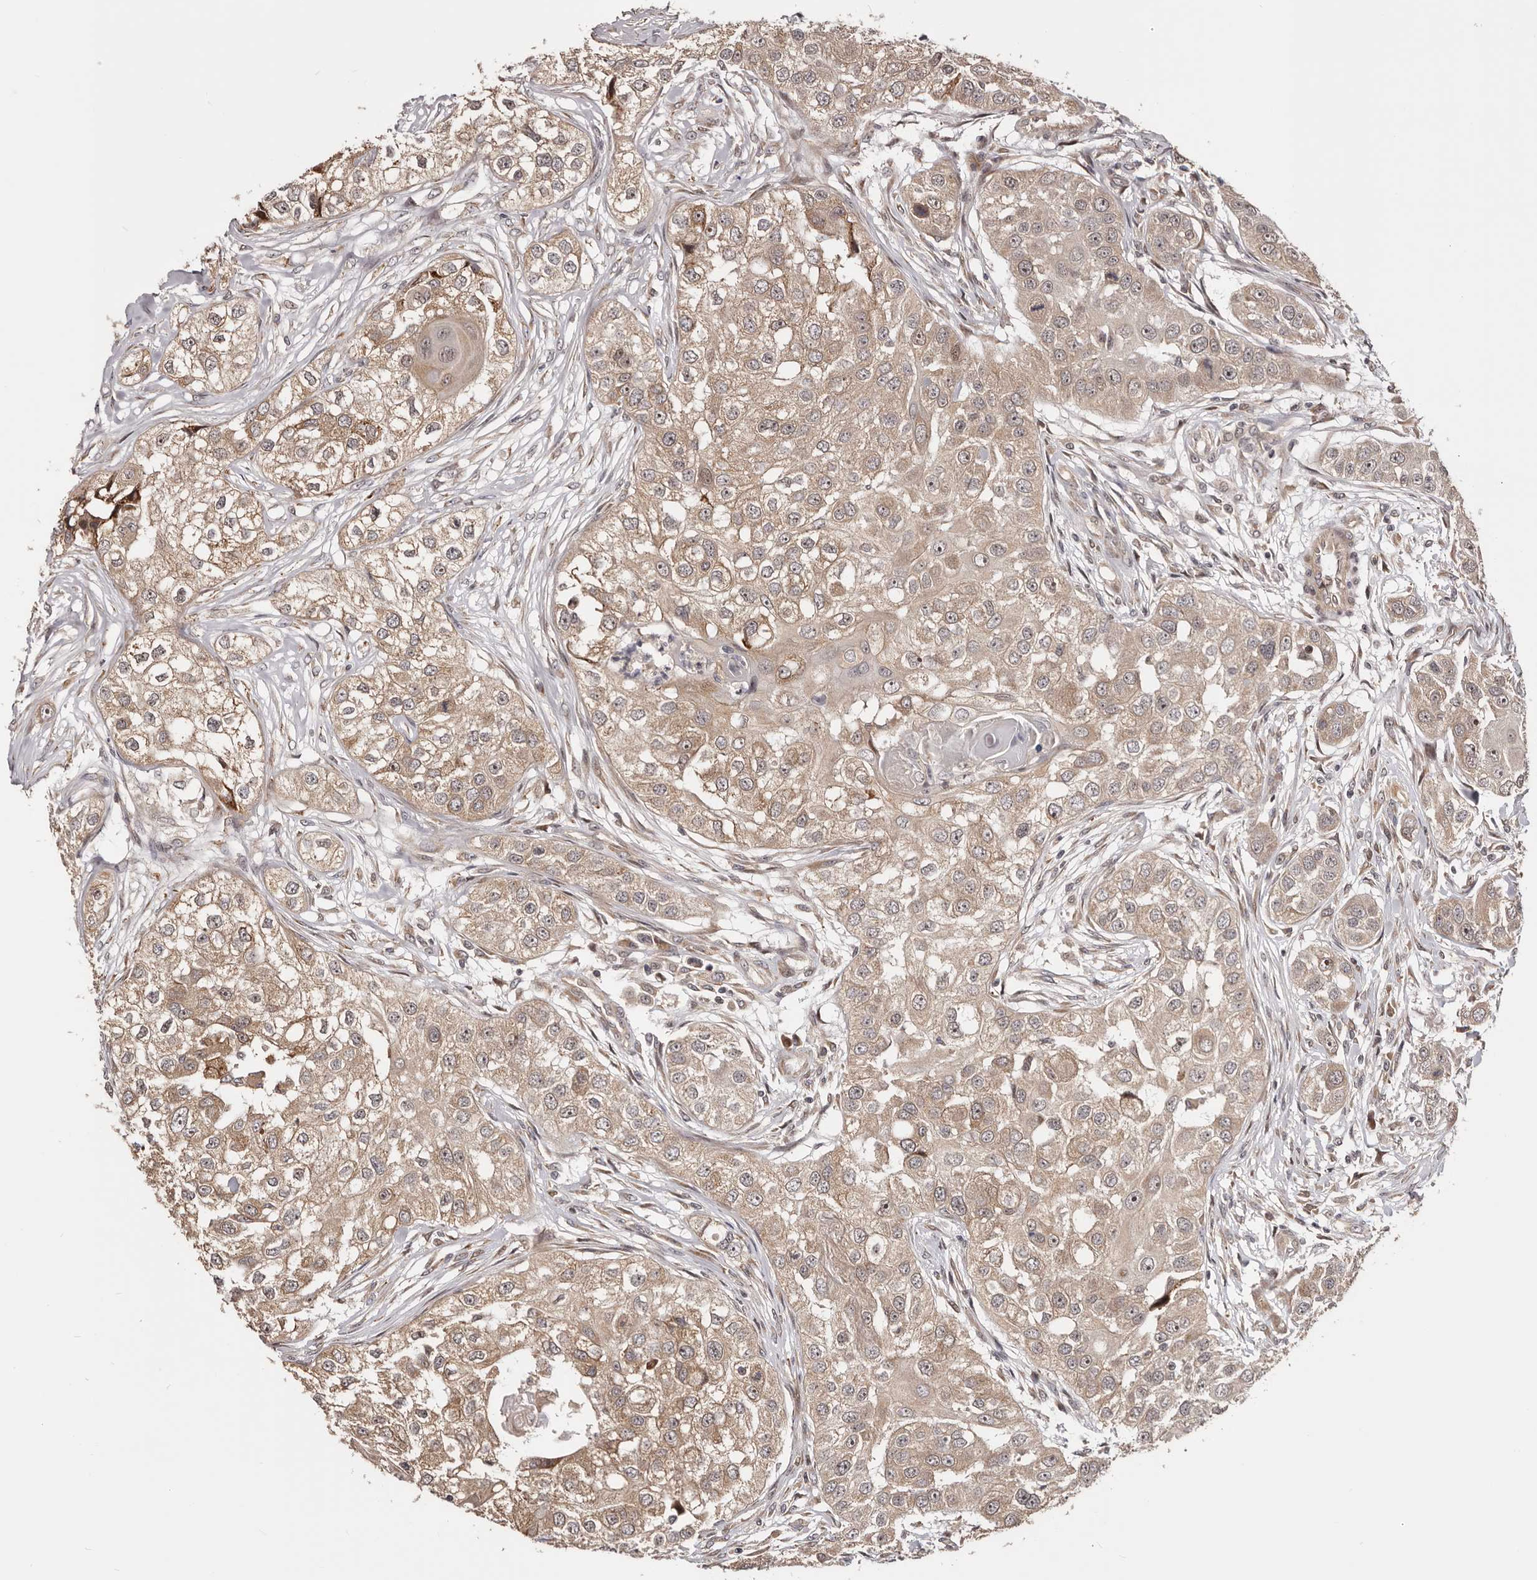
{"staining": {"intensity": "weak", "quantity": ">75%", "location": "cytoplasmic/membranous,nuclear"}, "tissue": "head and neck cancer", "cell_type": "Tumor cells", "image_type": "cancer", "snomed": [{"axis": "morphology", "description": "Normal tissue, NOS"}, {"axis": "morphology", "description": "Squamous cell carcinoma, NOS"}, {"axis": "topography", "description": "Skeletal muscle"}, {"axis": "topography", "description": "Head-Neck"}], "caption": "Weak cytoplasmic/membranous and nuclear protein expression is appreciated in about >75% of tumor cells in squamous cell carcinoma (head and neck). The protein of interest is shown in brown color, while the nuclei are stained blue.", "gene": "NOL12", "patient": {"sex": "male", "age": 51}}